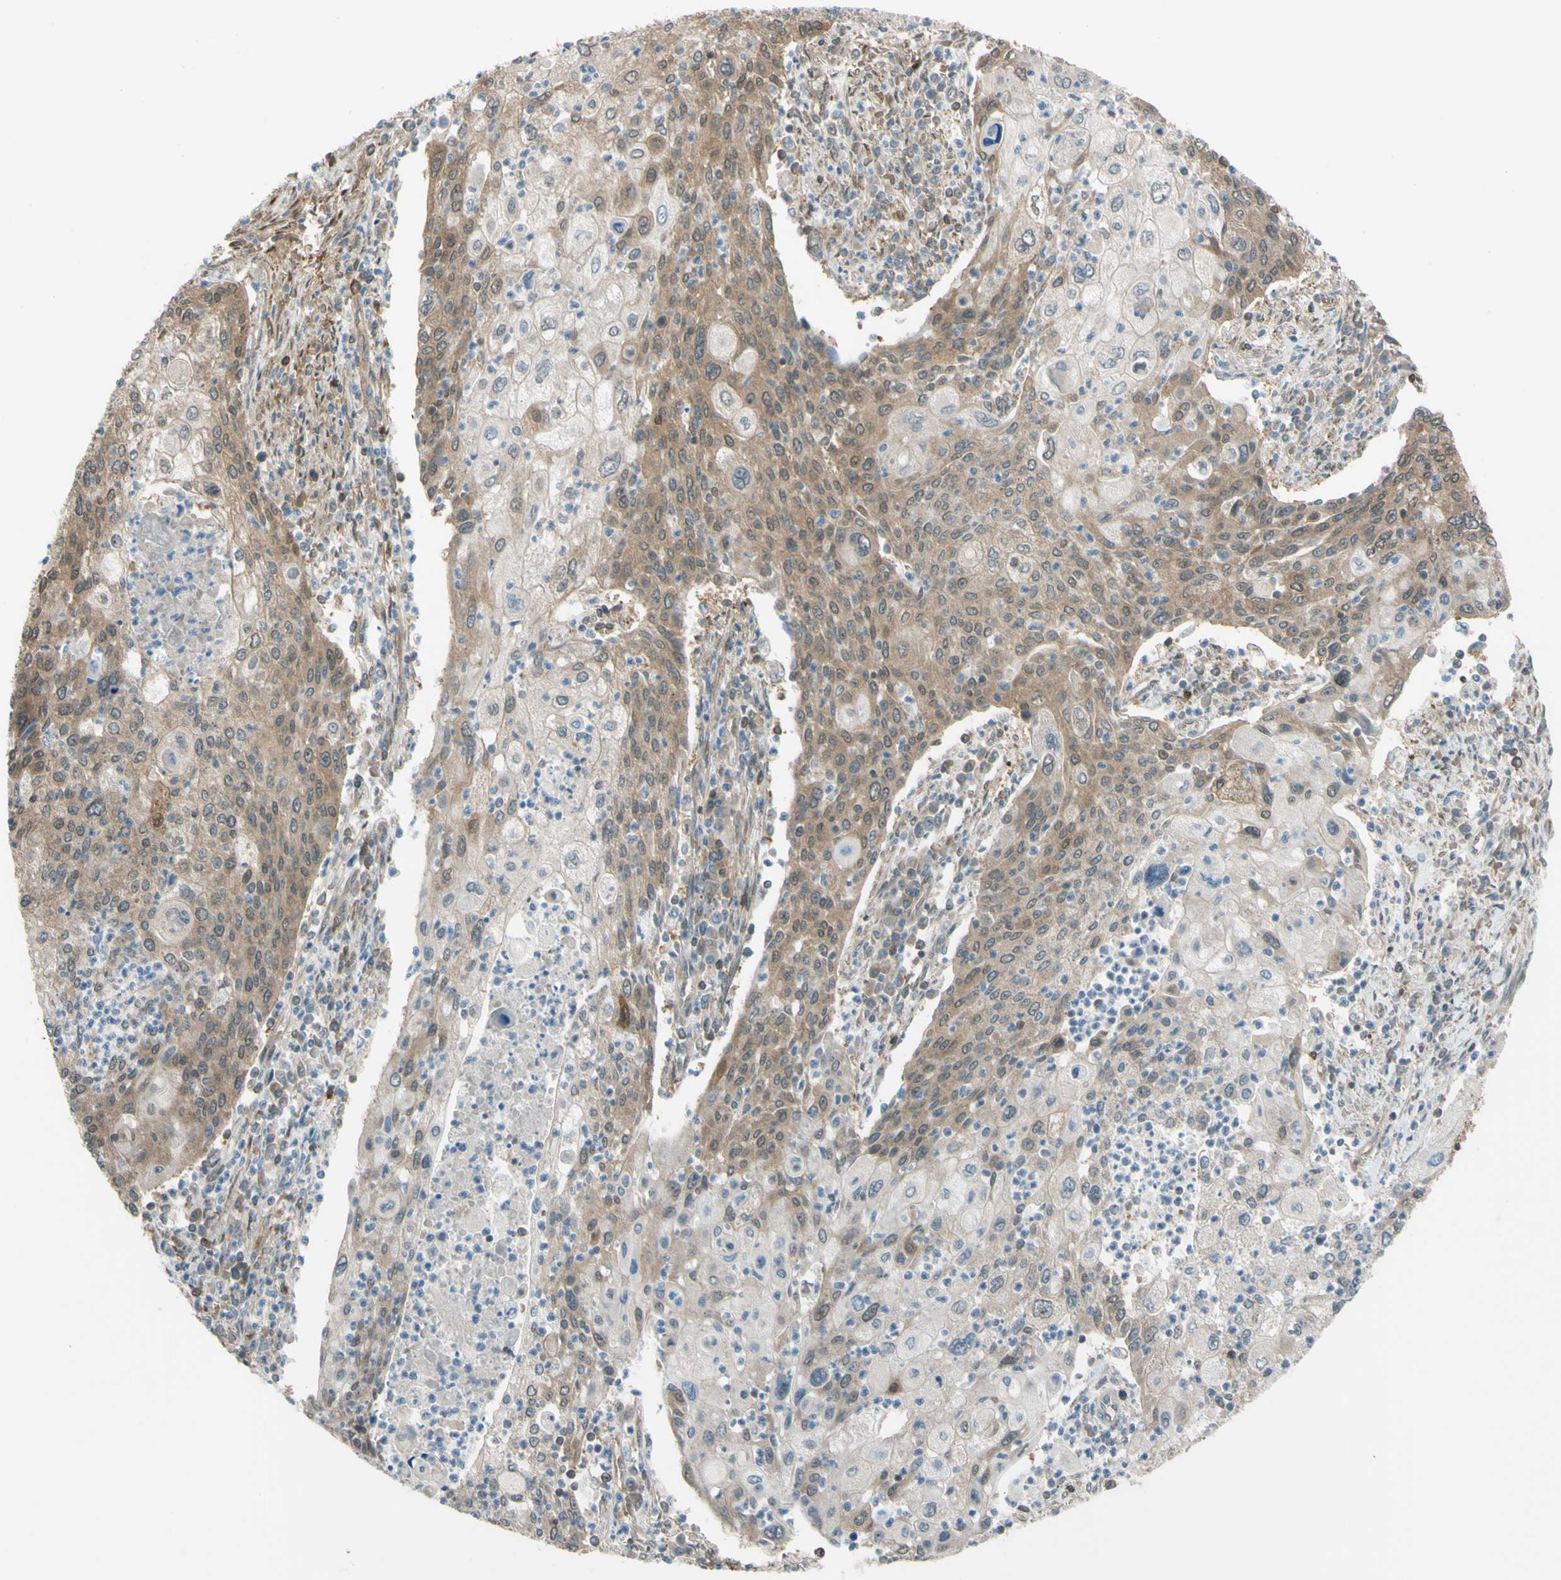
{"staining": {"intensity": "moderate", "quantity": "25%-75%", "location": "cytoplasmic/membranous"}, "tissue": "cervical cancer", "cell_type": "Tumor cells", "image_type": "cancer", "snomed": [{"axis": "morphology", "description": "Squamous cell carcinoma, NOS"}, {"axis": "topography", "description": "Cervix"}], "caption": "Immunohistochemistry image of neoplastic tissue: human cervical cancer stained using IHC demonstrates medium levels of moderate protein expression localized specifically in the cytoplasmic/membranous of tumor cells, appearing as a cytoplasmic/membranous brown color.", "gene": "YWHAQ", "patient": {"sex": "female", "age": 40}}